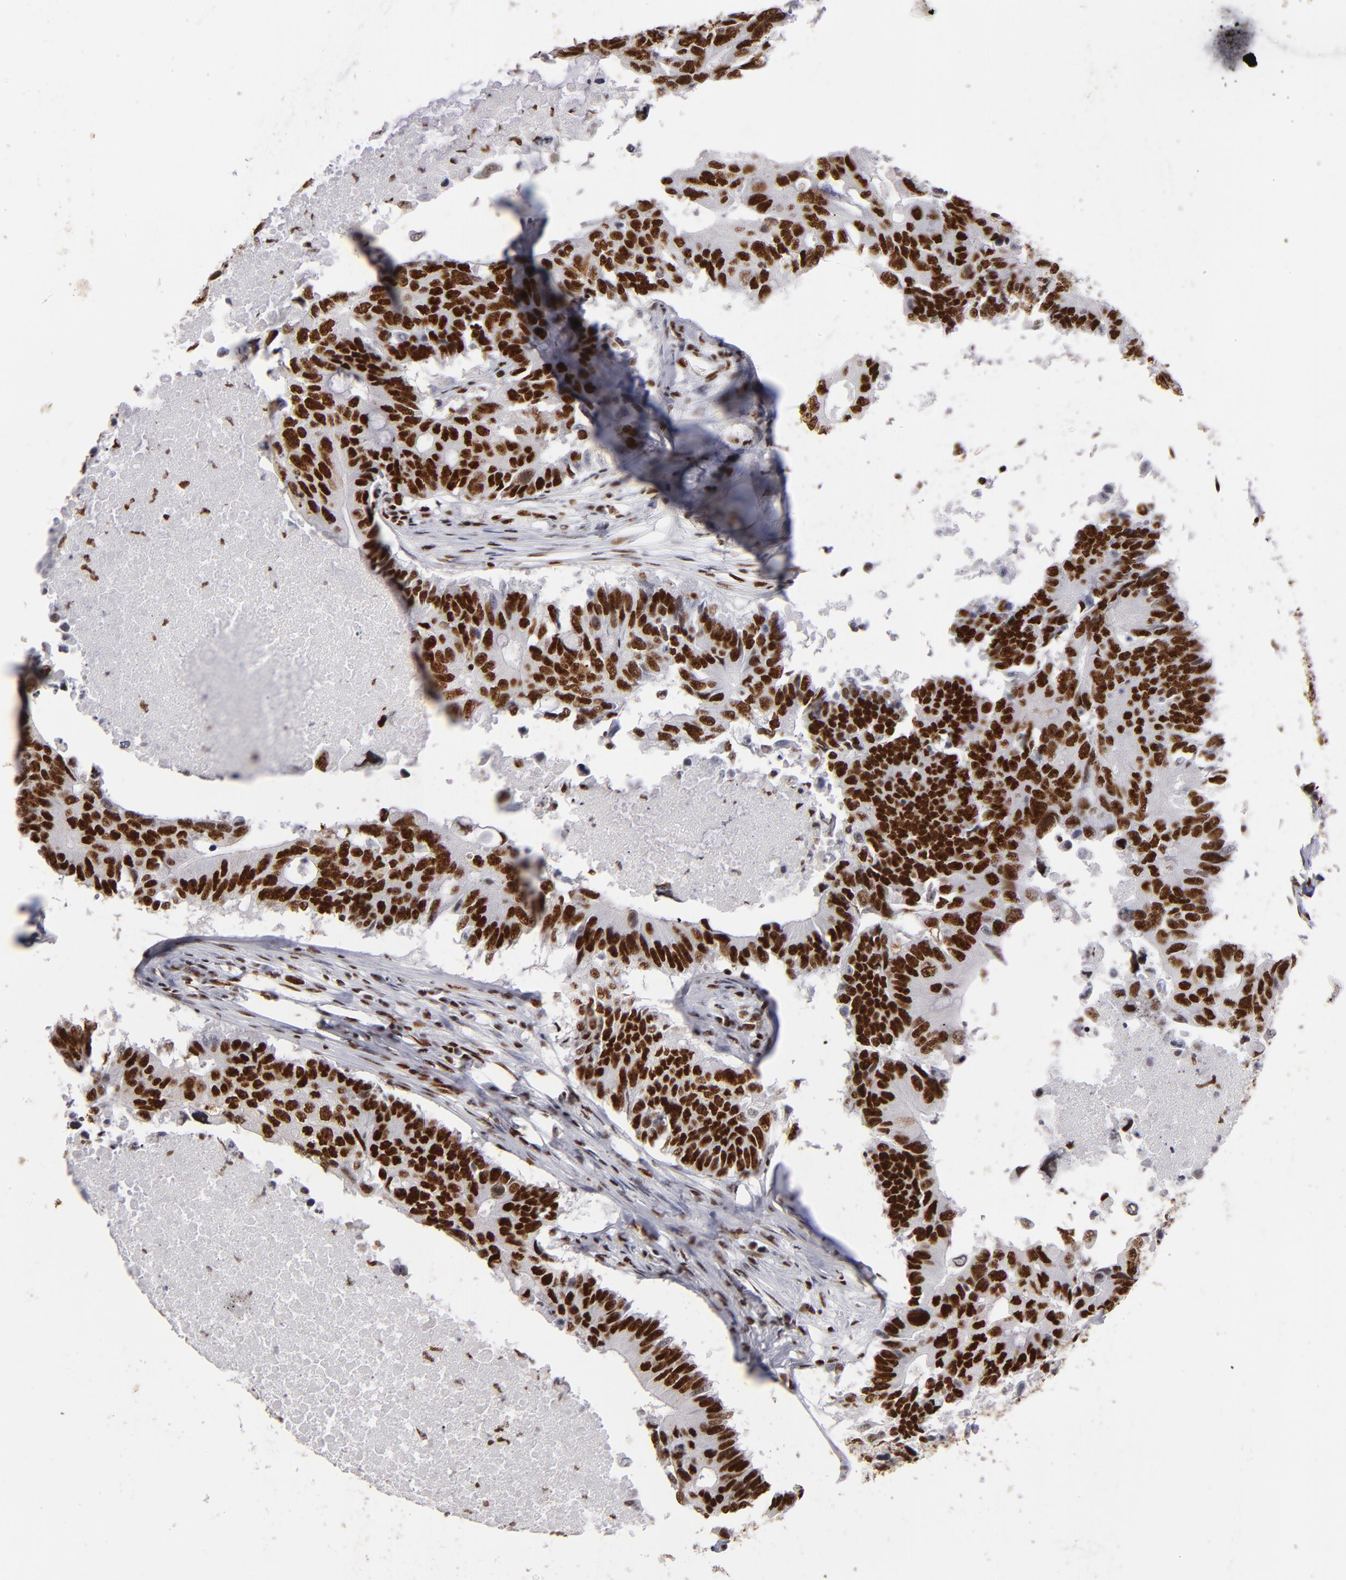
{"staining": {"intensity": "strong", "quantity": ">75%", "location": "nuclear"}, "tissue": "colorectal cancer", "cell_type": "Tumor cells", "image_type": "cancer", "snomed": [{"axis": "morphology", "description": "Adenocarcinoma, NOS"}, {"axis": "topography", "description": "Colon"}], "caption": "A high amount of strong nuclear staining is present in about >75% of tumor cells in colorectal cancer tissue.", "gene": "MRE11", "patient": {"sex": "male", "age": 71}}